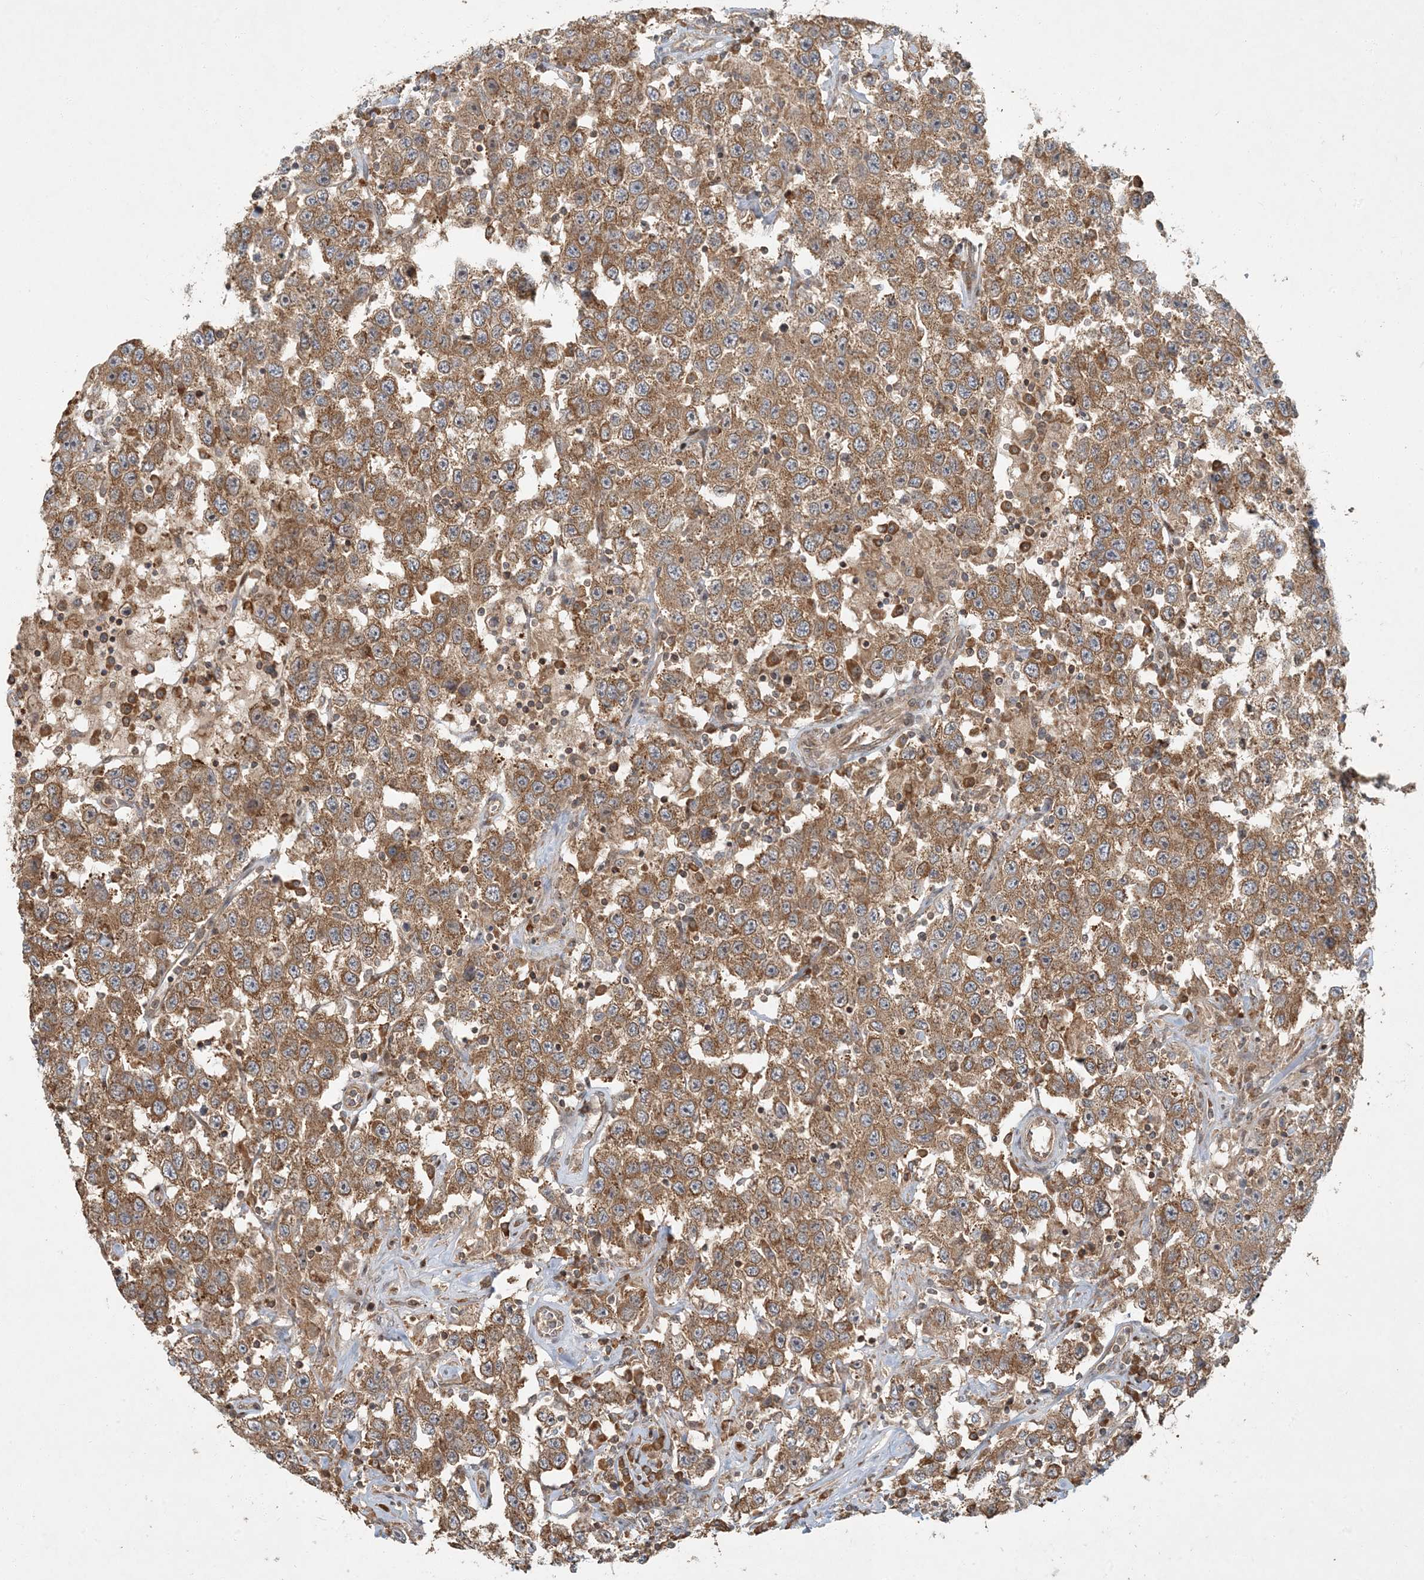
{"staining": {"intensity": "moderate", "quantity": ">75%", "location": "cytoplasmic/membranous"}, "tissue": "testis cancer", "cell_type": "Tumor cells", "image_type": "cancer", "snomed": [{"axis": "morphology", "description": "Seminoma, NOS"}, {"axis": "topography", "description": "Testis"}], "caption": "IHC micrograph of neoplastic tissue: testis cancer stained using immunohistochemistry shows medium levels of moderate protein expression localized specifically in the cytoplasmic/membranous of tumor cells, appearing as a cytoplasmic/membranous brown color.", "gene": "COMMD8", "patient": {"sex": "male", "age": 41}}